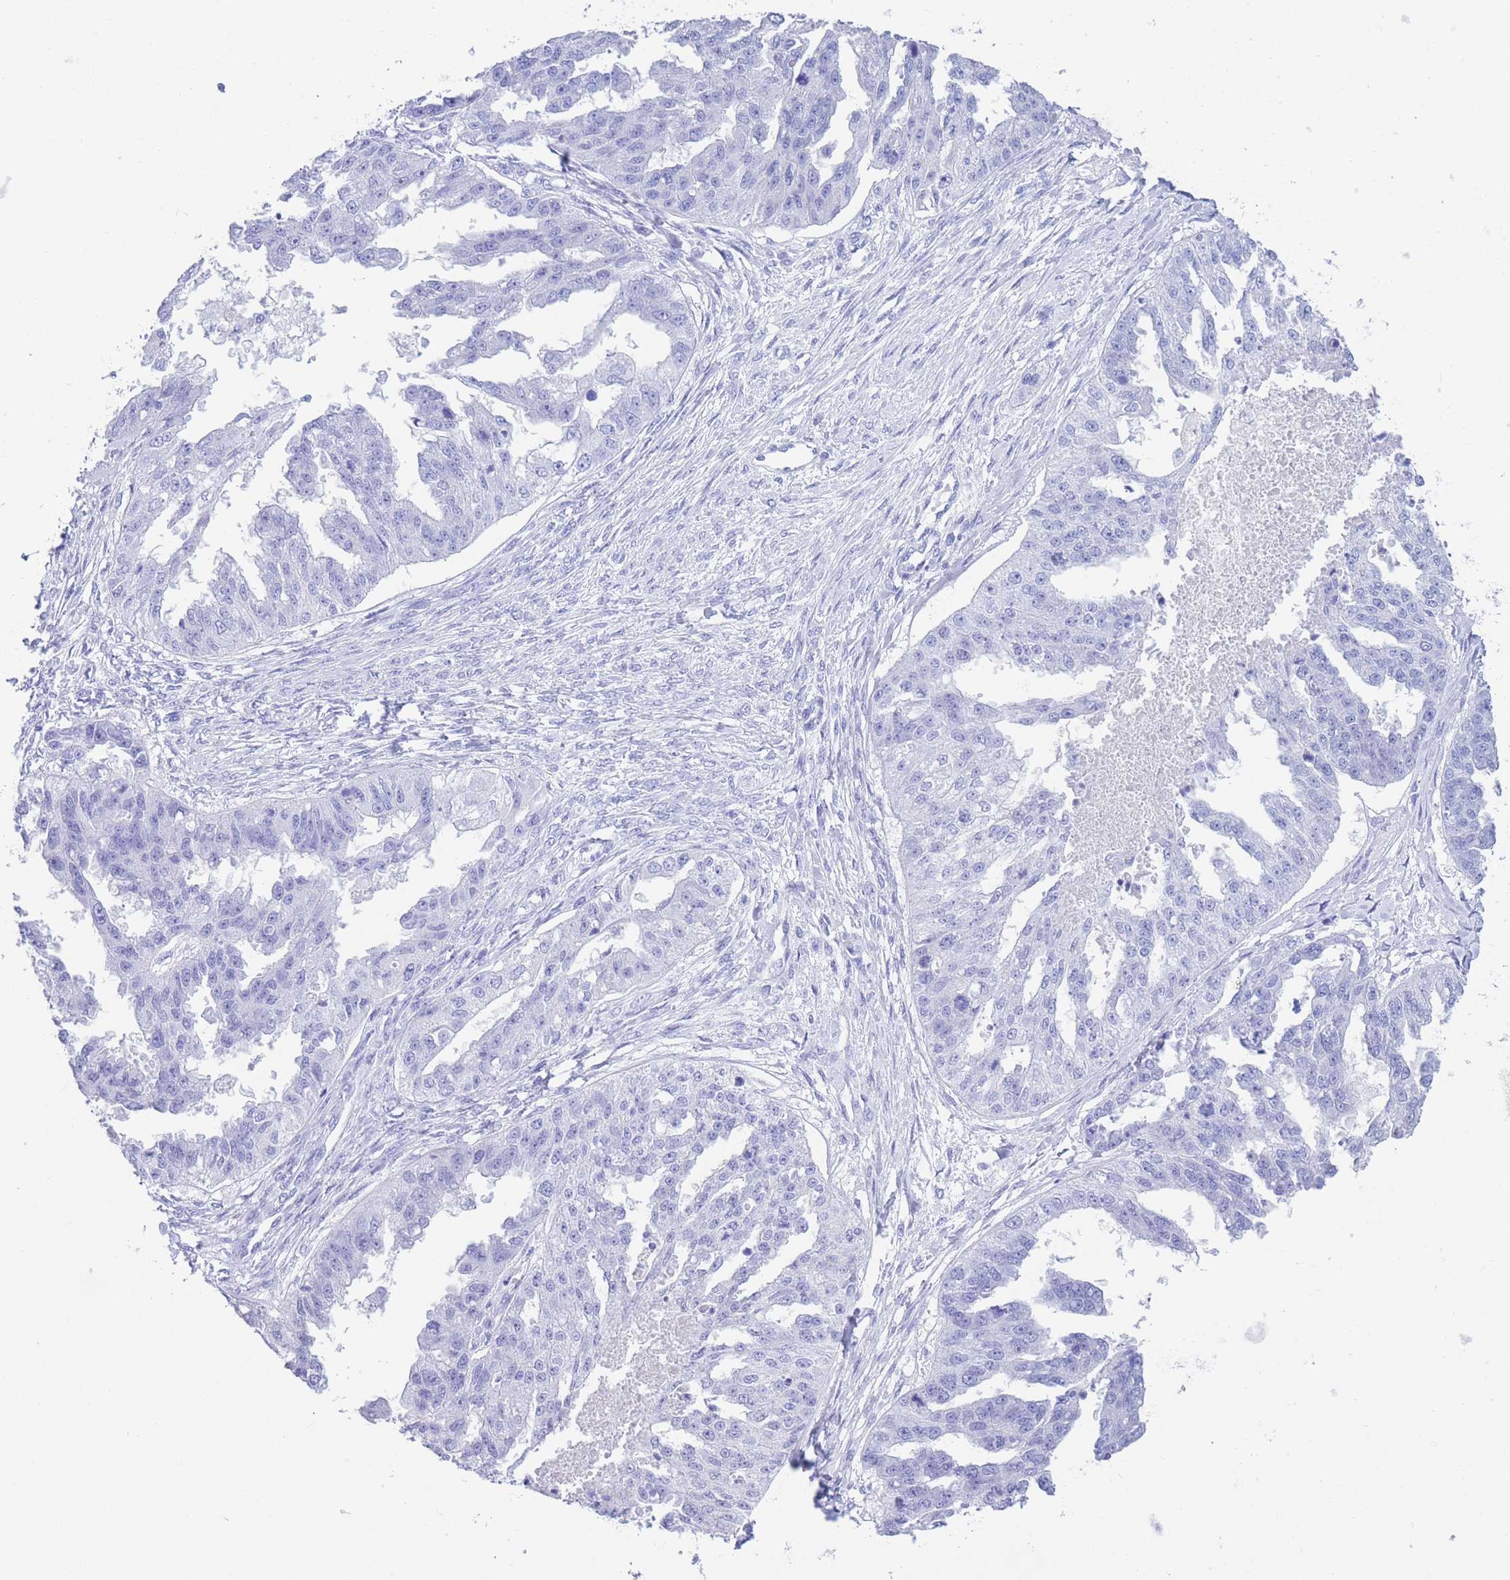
{"staining": {"intensity": "negative", "quantity": "none", "location": "none"}, "tissue": "ovarian cancer", "cell_type": "Tumor cells", "image_type": "cancer", "snomed": [{"axis": "morphology", "description": "Cystadenocarcinoma, serous, NOS"}, {"axis": "topography", "description": "Ovary"}], "caption": "Tumor cells show no significant protein expression in ovarian serous cystadenocarcinoma. Brightfield microscopy of immunohistochemistry (IHC) stained with DAB (3,3'-diaminobenzidine) (brown) and hematoxylin (blue), captured at high magnification.", "gene": "SLCO1B3", "patient": {"sex": "female", "age": 58}}